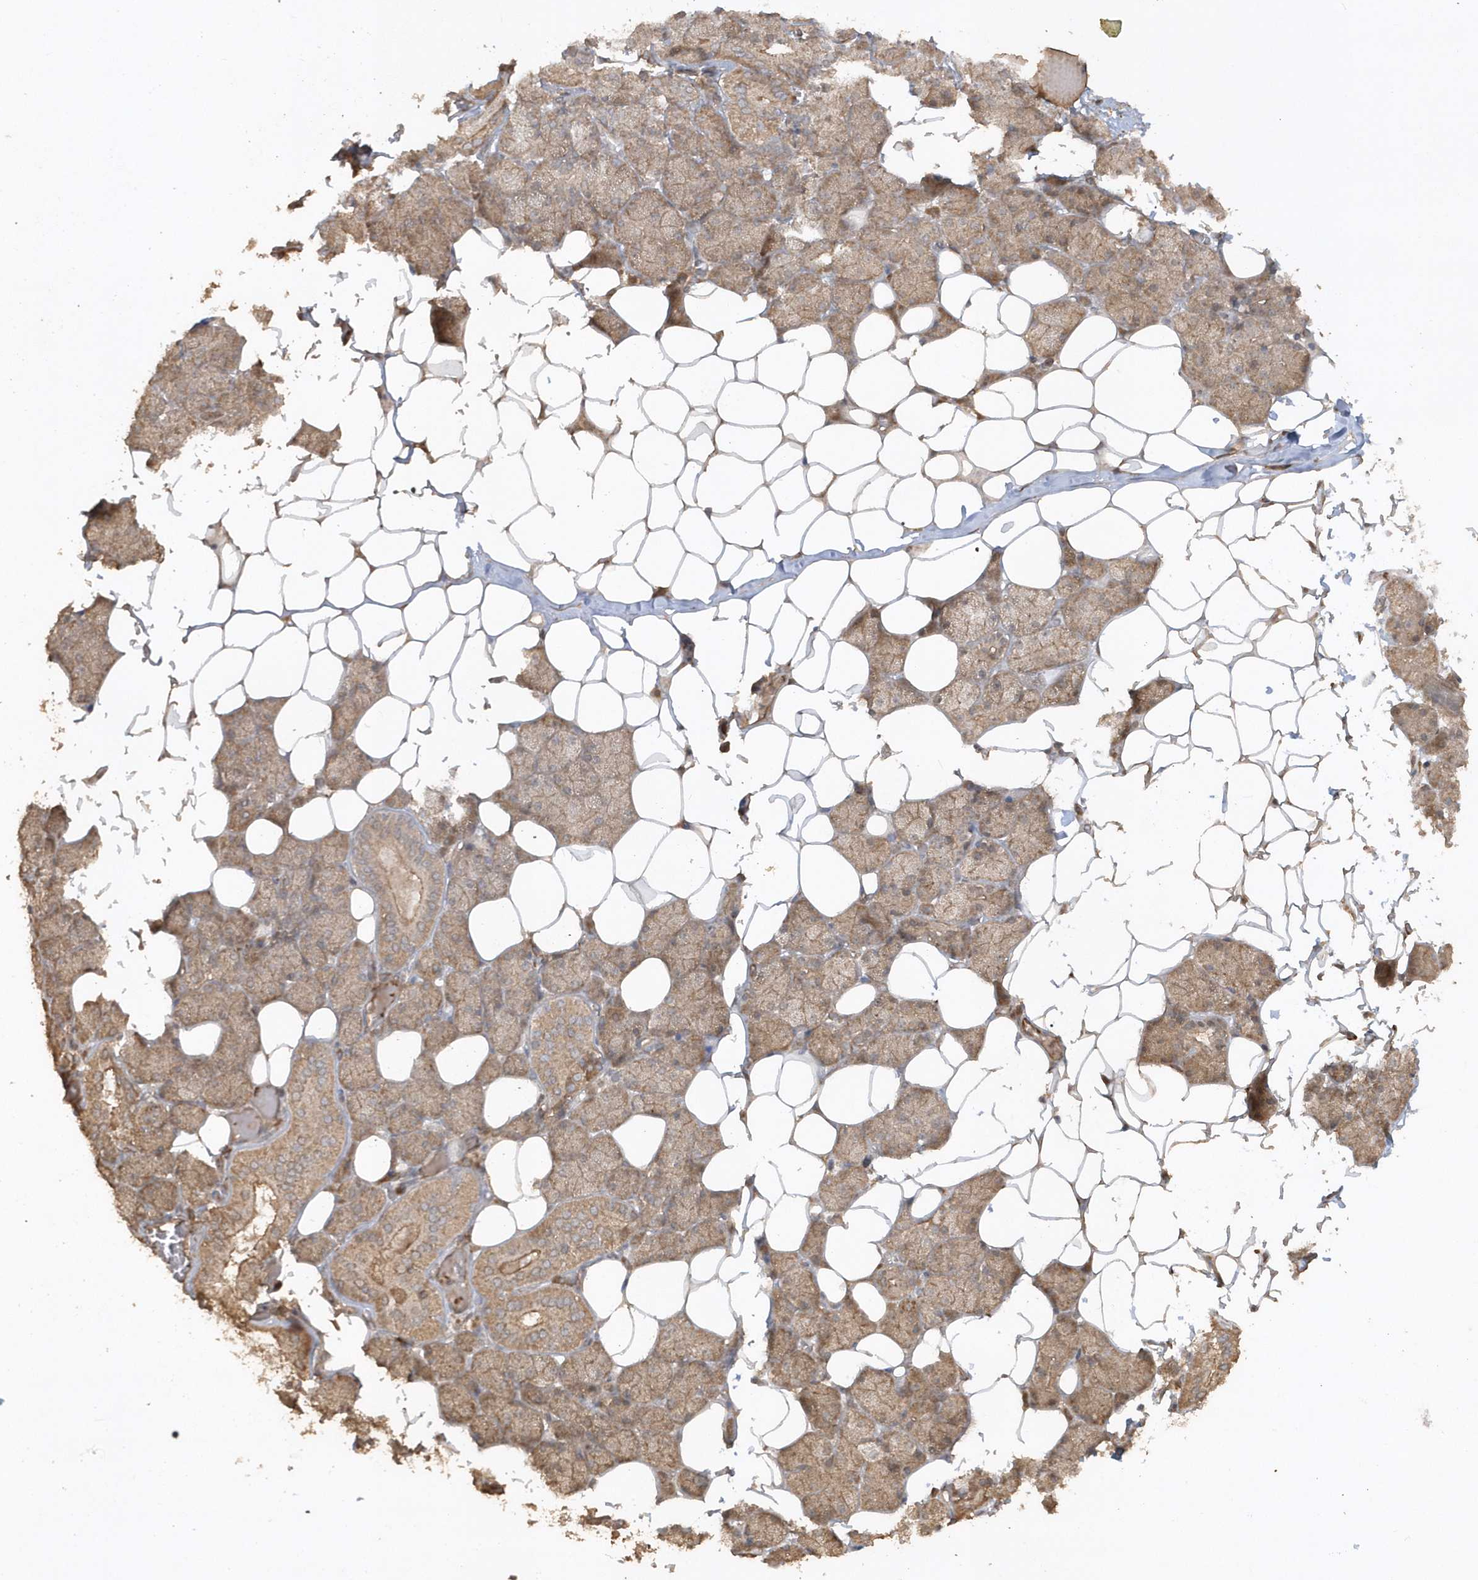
{"staining": {"intensity": "moderate", "quantity": "25%-75%", "location": "cytoplasmic/membranous"}, "tissue": "salivary gland", "cell_type": "Glandular cells", "image_type": "normal", "snomed": [{"axis": "morphology", "description": "Normal tissue, NOS"}, {"axis": "topography", "description": "Salivary gland"}], "caption": "Moderate cytoplasmic/membranous protein expression is present in approximately 25%-75% of glandular cells in salivary gland. Using DAB (3,3'-diaminobenzidine) (brown) and hematoxylin (blue) stains, captured at high magnification using brightfield microscopy.", "gene": "AVPI1", "patient": {"sex": "female", "age": 33}}